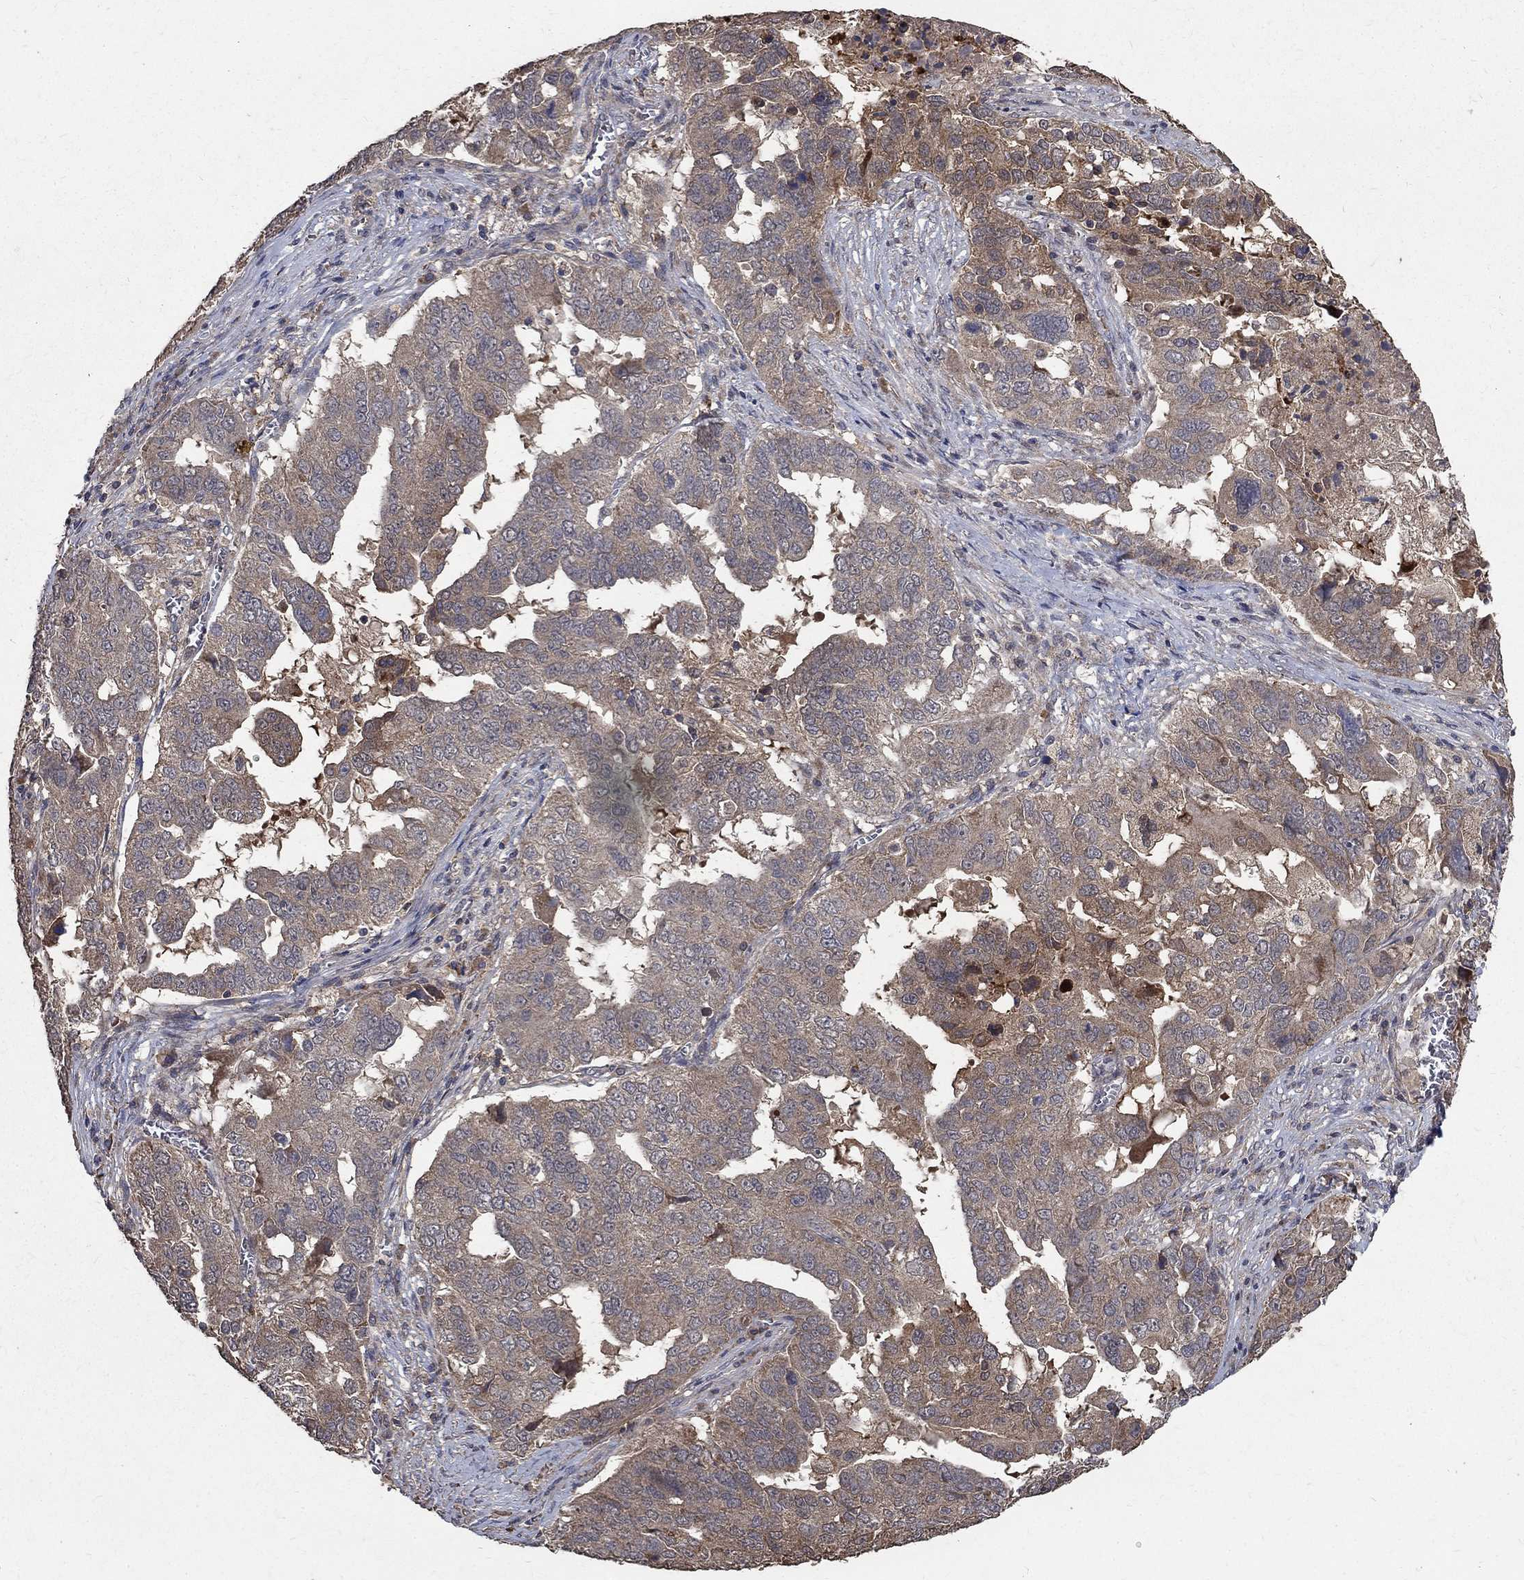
{"staining": {"intensity": "moderate", "quantity": "<25%", "location": "cytoplasmic/membranous"}, "tissue": "ovarian cancer", "cell_type": "Tumor cells", "image_type": "cancer", "snomed": [{"axis": "morphology", "description": "Carcinoma, endometroid"}, {"axis": "topography", "description": "Soft tissue"}, {"axis": "topography", "description": "Ovary"}], "caption": "Brown immunohistochemical staining in human ovarian endometroid carcinoma reveals moderate cytoplasmic/membranous positivity in approximately <25% of tumor cells.", "gene": "C17orf75", "patient": {"sex": "female", "age": 52}}